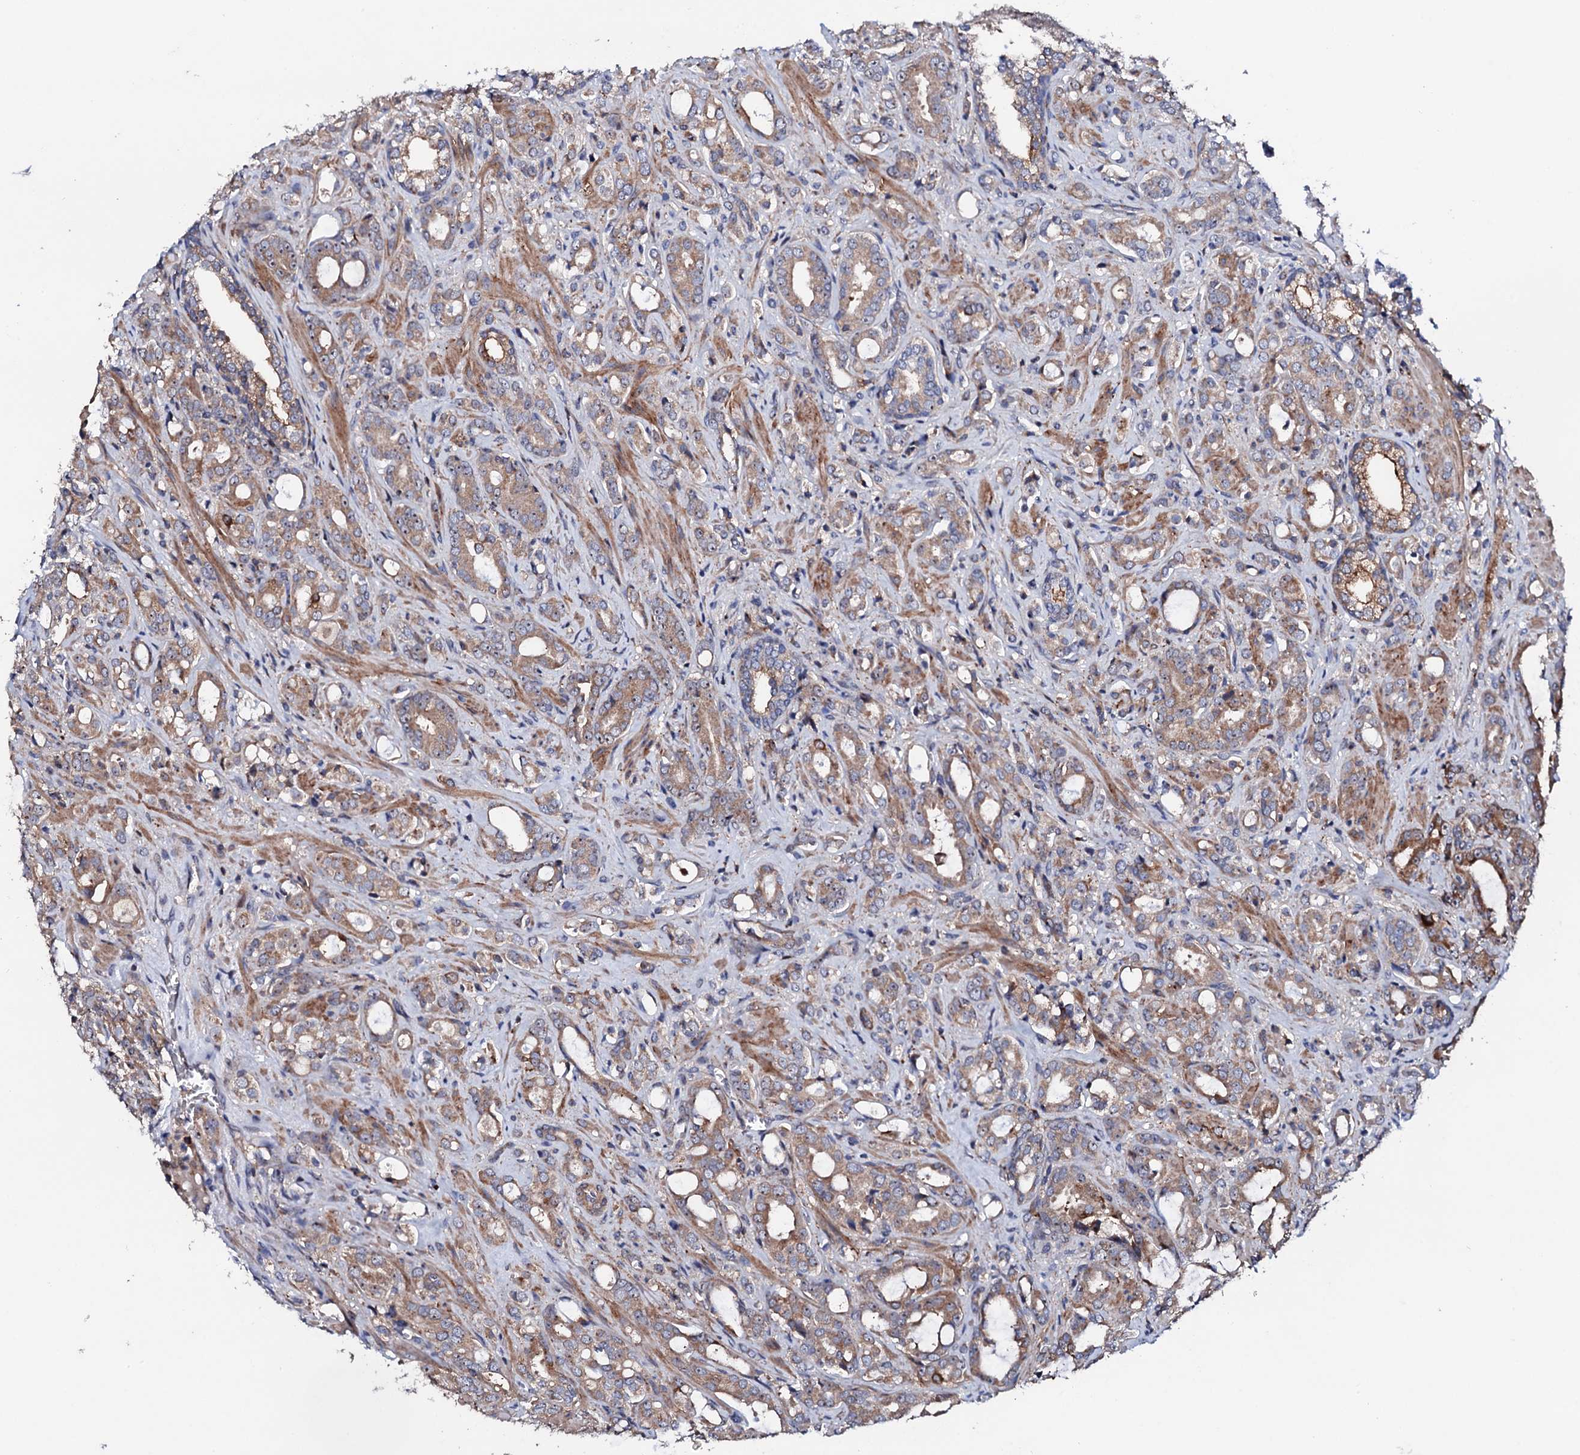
{"staining": {"intensity": "moderate", "quantity": ">75%", "location": "cytoplasmic/membranous"}, "tissue": "prostate cancer", "cell_type": "Tumor cells", "image_type": "cancer", "snomed": [{"axis": "morphology", "description": "Adenocarcinoma, High grade"}, {"axis": "topography", "description": "Prostate"}], "caption": "Protein expression analysis of human prostate adenocarcinoma (high-grade) reveals moderate cytoplasmic/membranous positivity in approximately >75% of tumor cells.", "gene": "GTPBP4", "patient": {"sex": "male", "age": 72}}